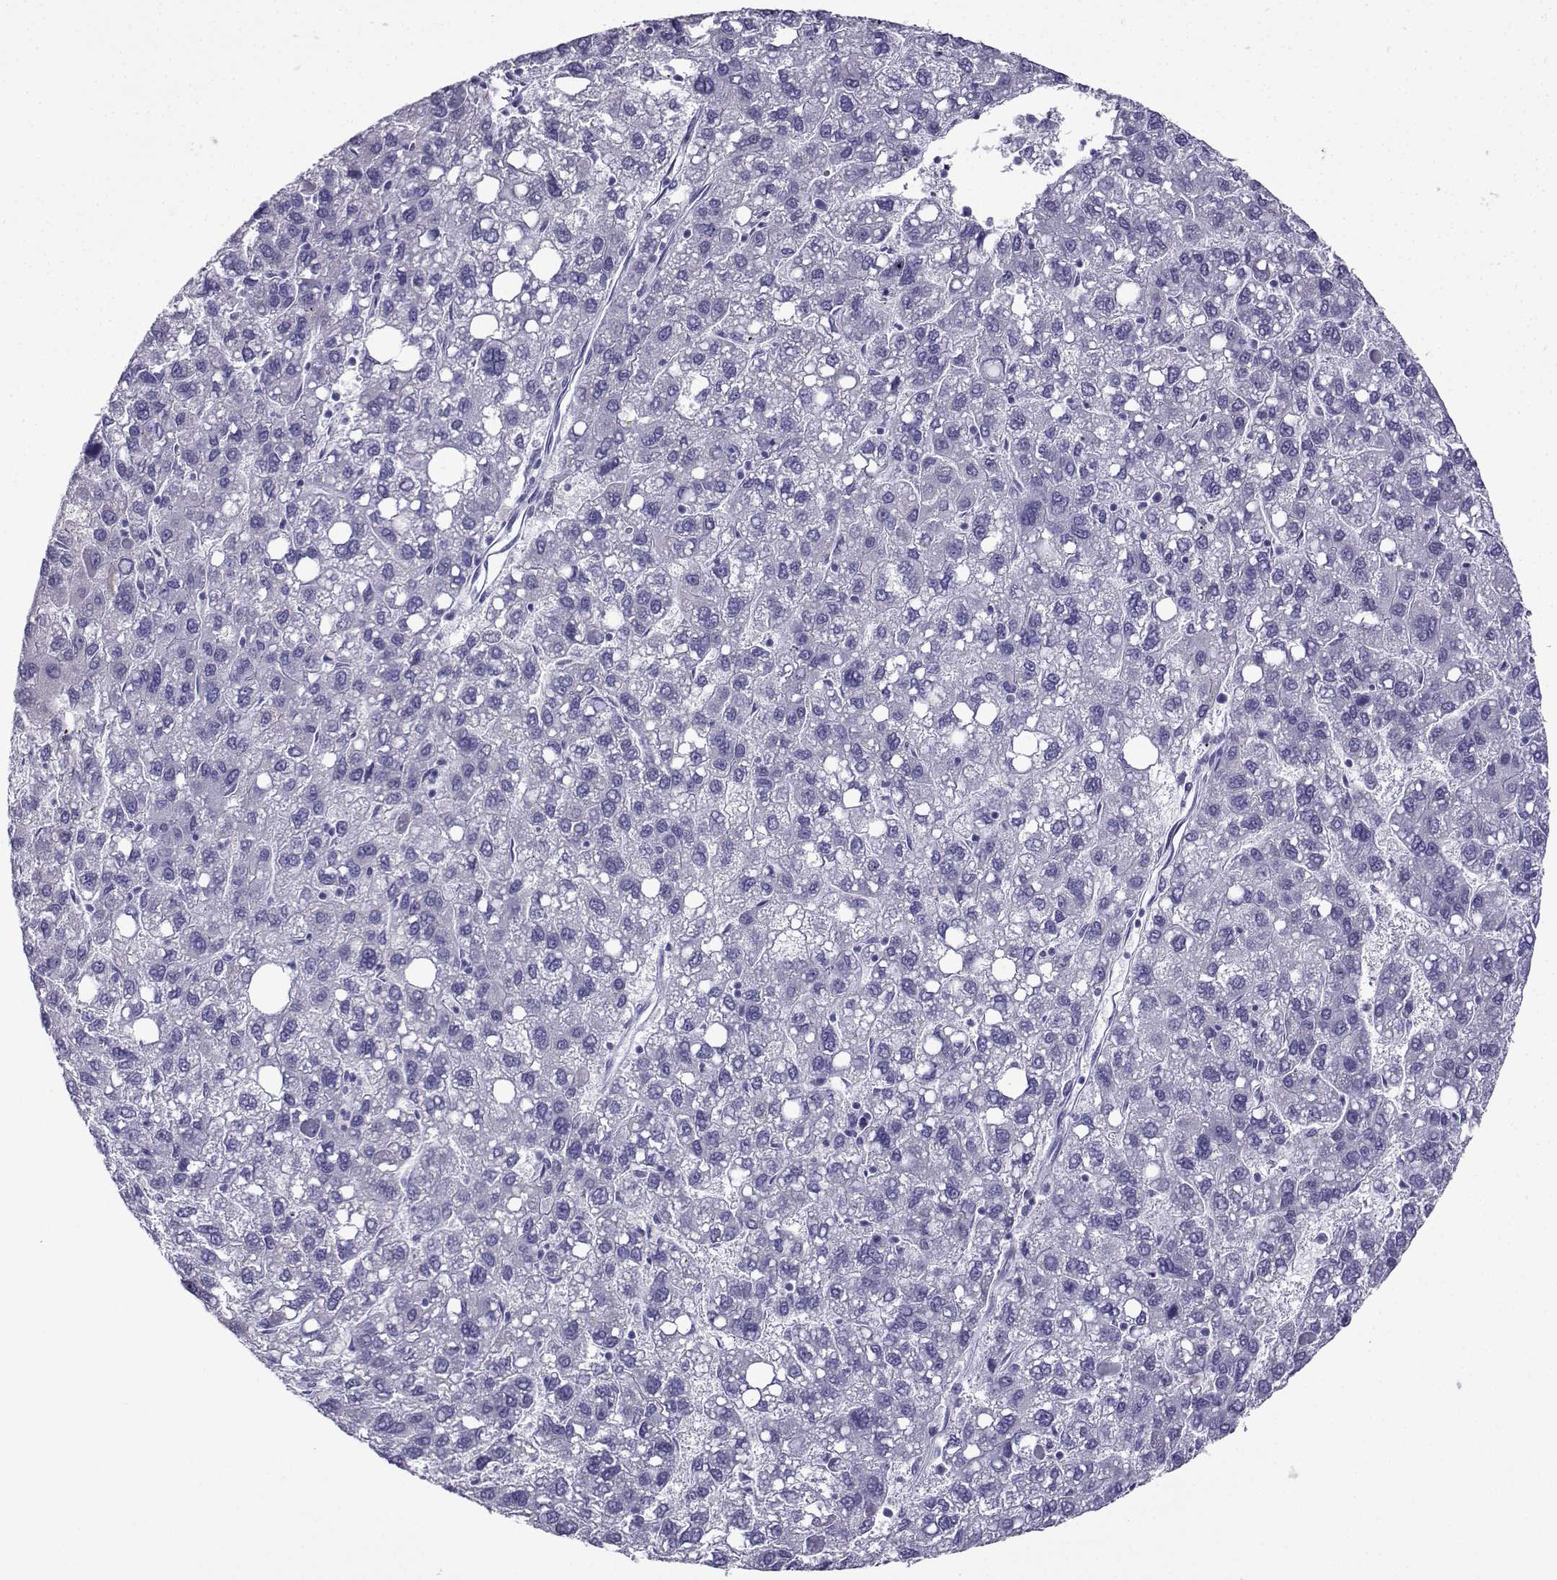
{"staining": {"intensity": "negative", "quantity": "none", "location": "none"}, "tissue": "liver cancer", "cell_type": "Tumor cells", "image_type": "cancer", "snomed": [{"axis": "morphology", "description": "Carcinoma, Hepatocellular, NOS"}, {"axis": "topography", "description": "Liver"}], "caption": "Immunohistochemistry (IHC) histopathology image of hepatocellular carcinoma (liver) stained for a protein (brown), which reveals no staining in tumor cells.", "gene": "CD109", "patient": {"sex": "female", "age": 82}}